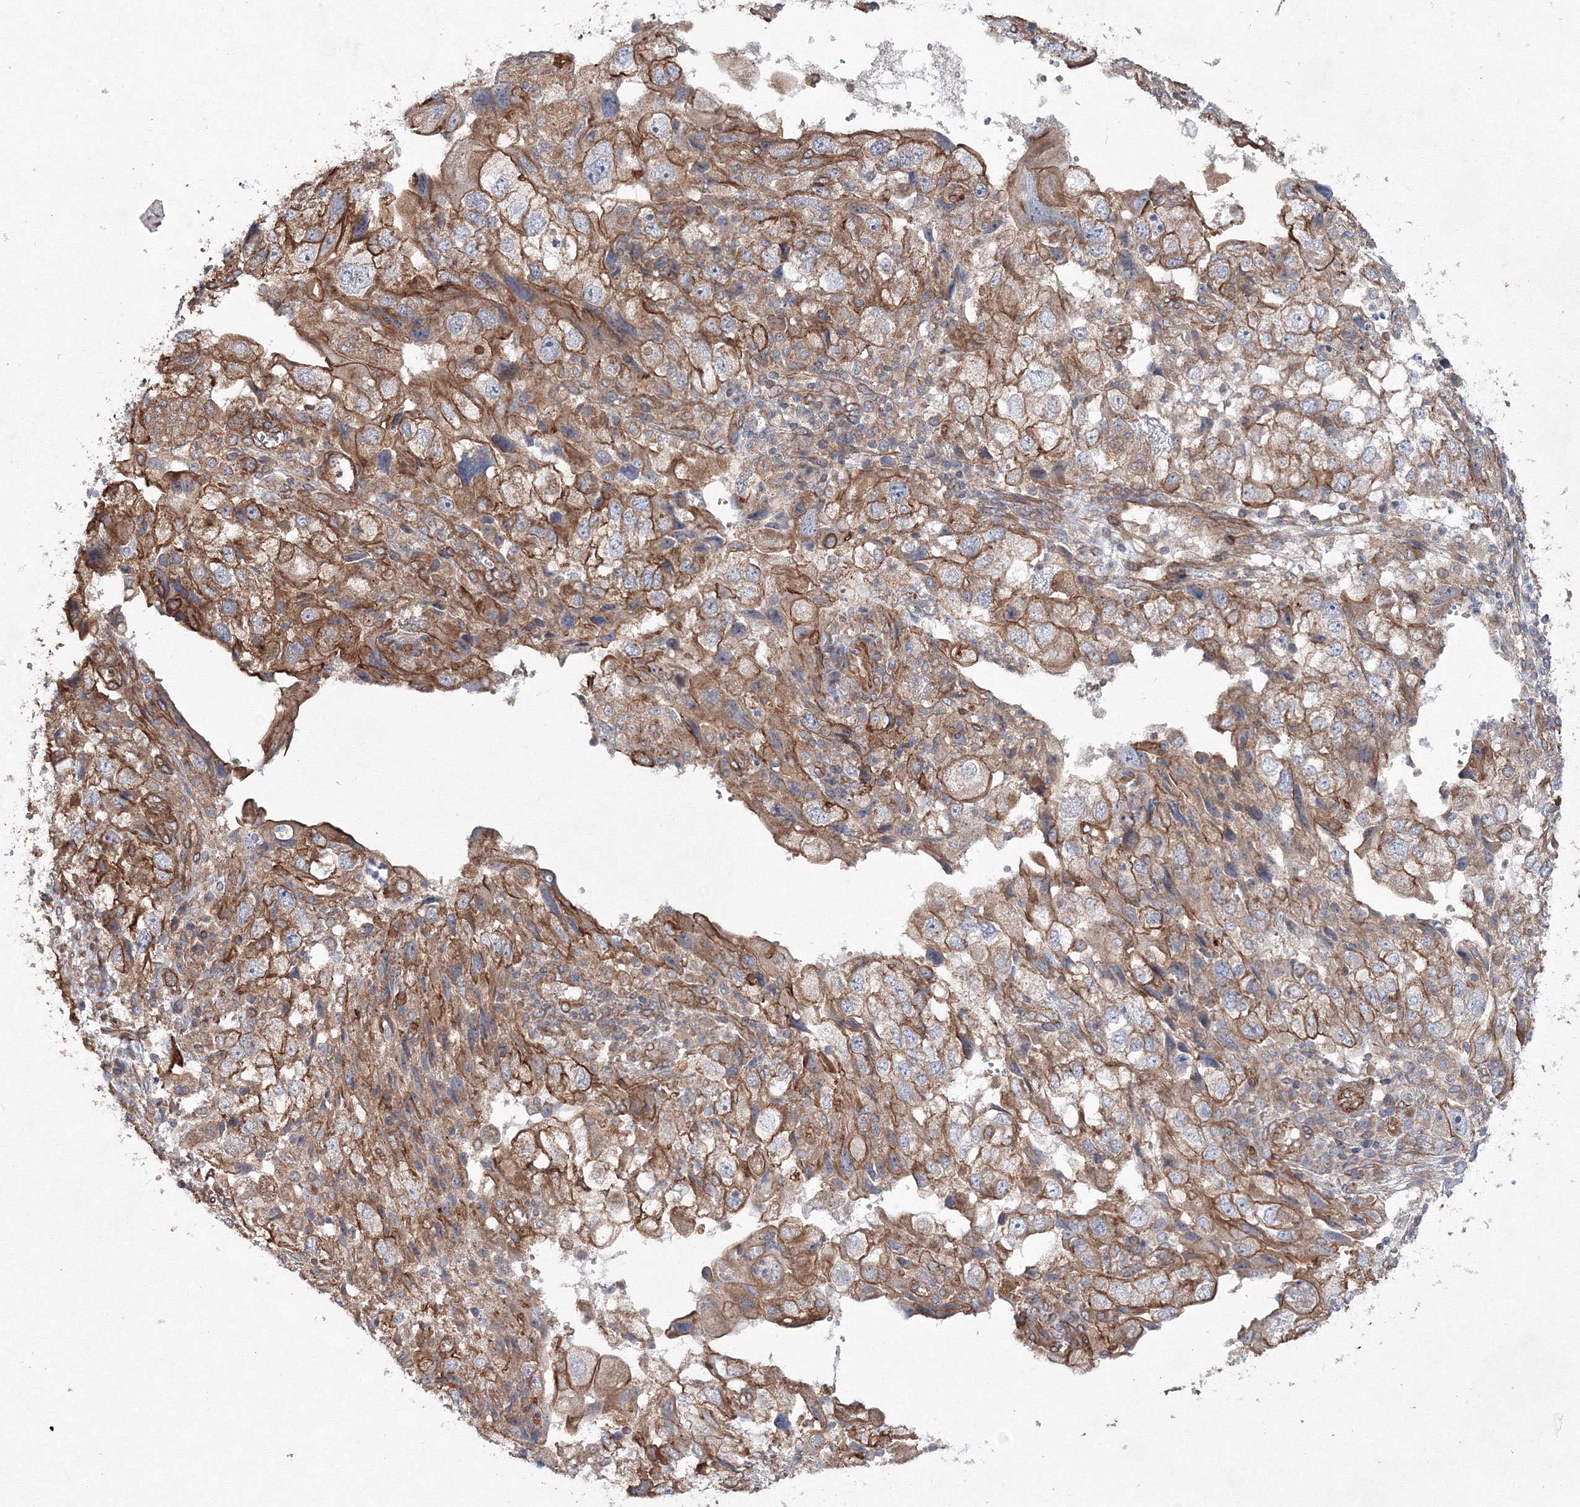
{"staining": {"intensity": "moderate", "quantity": ">75%", "location": "cytoplasmic/membranous"}, "tissue": "endometrial cancer", "cell_type": "Tumor cells", "image_type": "cancer", "snomed": [{"axis": "morphology", "description": "Adenocarcinoma, NOS"}, {"axis": "topography", "description": "Endometrium"}], "caption": "The immunohistochemical stain shows moderate cytoplasmic/membranous positivity in tumor cells of adenocarcinoma (endometrial) tissue. (DAB (3,3'-diaminobenzidine) = brown stain, brightfield microscopy at high magnification).", "gene": "EXOC6", "patient": {"sex": "female", "age": 49}}